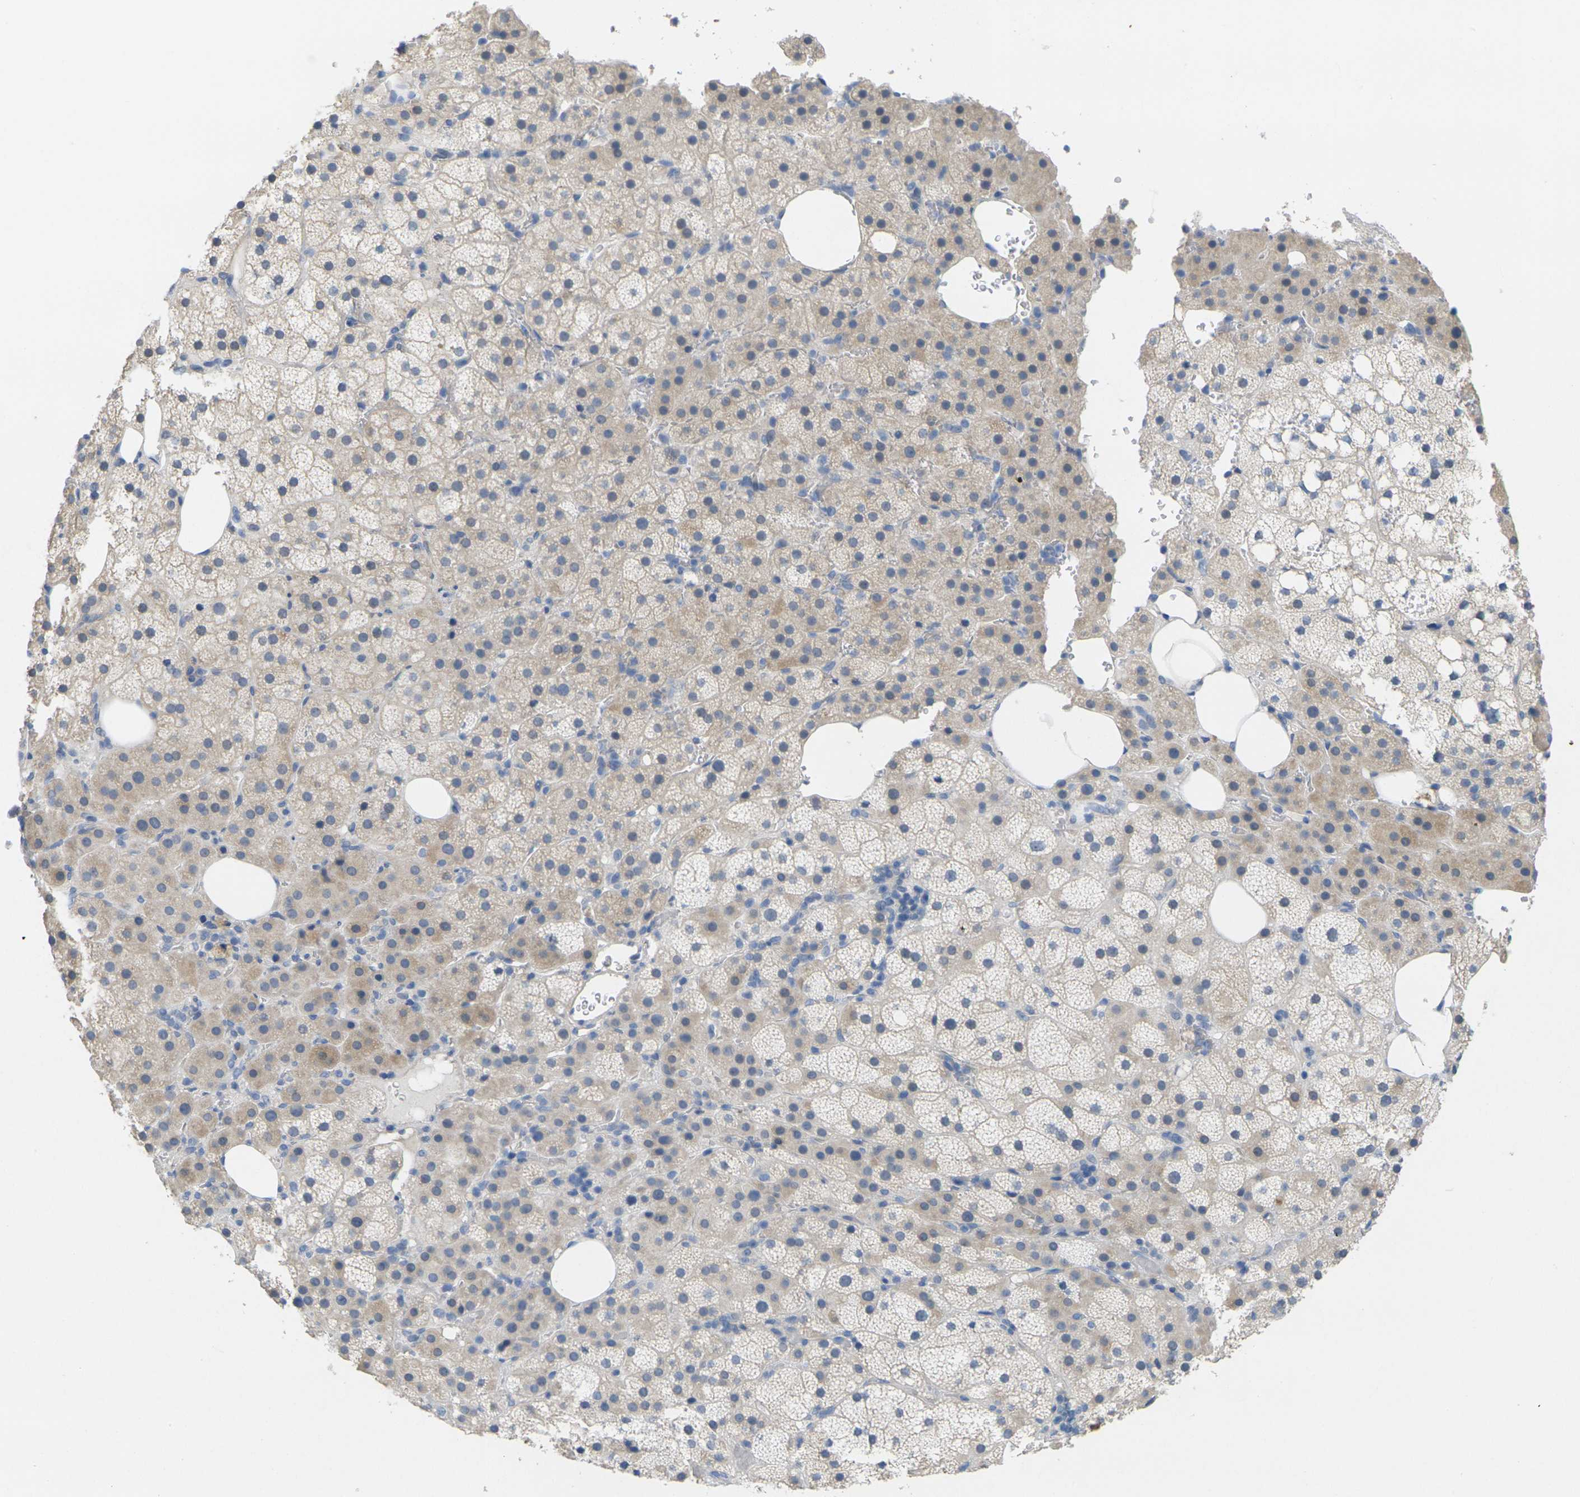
{"staining": {"intensity": "weak", "quantity": "25%-75%", "location": "cytoplasmic/membranous"}, "tissue": "adrenal gland", "cell_type": "Glandular cells", "image_type": "normal", "snomed": [{"axis": "morphology", "description": "Normal tissue, NOS"}, {"axis": "topography", "description": "Adrenal gland"}], "caption": "The photomicrograph exhibits staining of benign adrenal gland, revealing weak cytoplasmic/membranous protein staining (brown color) within glandular cells.", "gene": "TNNI3", "patient": {"sex": "female", "age": 59}}